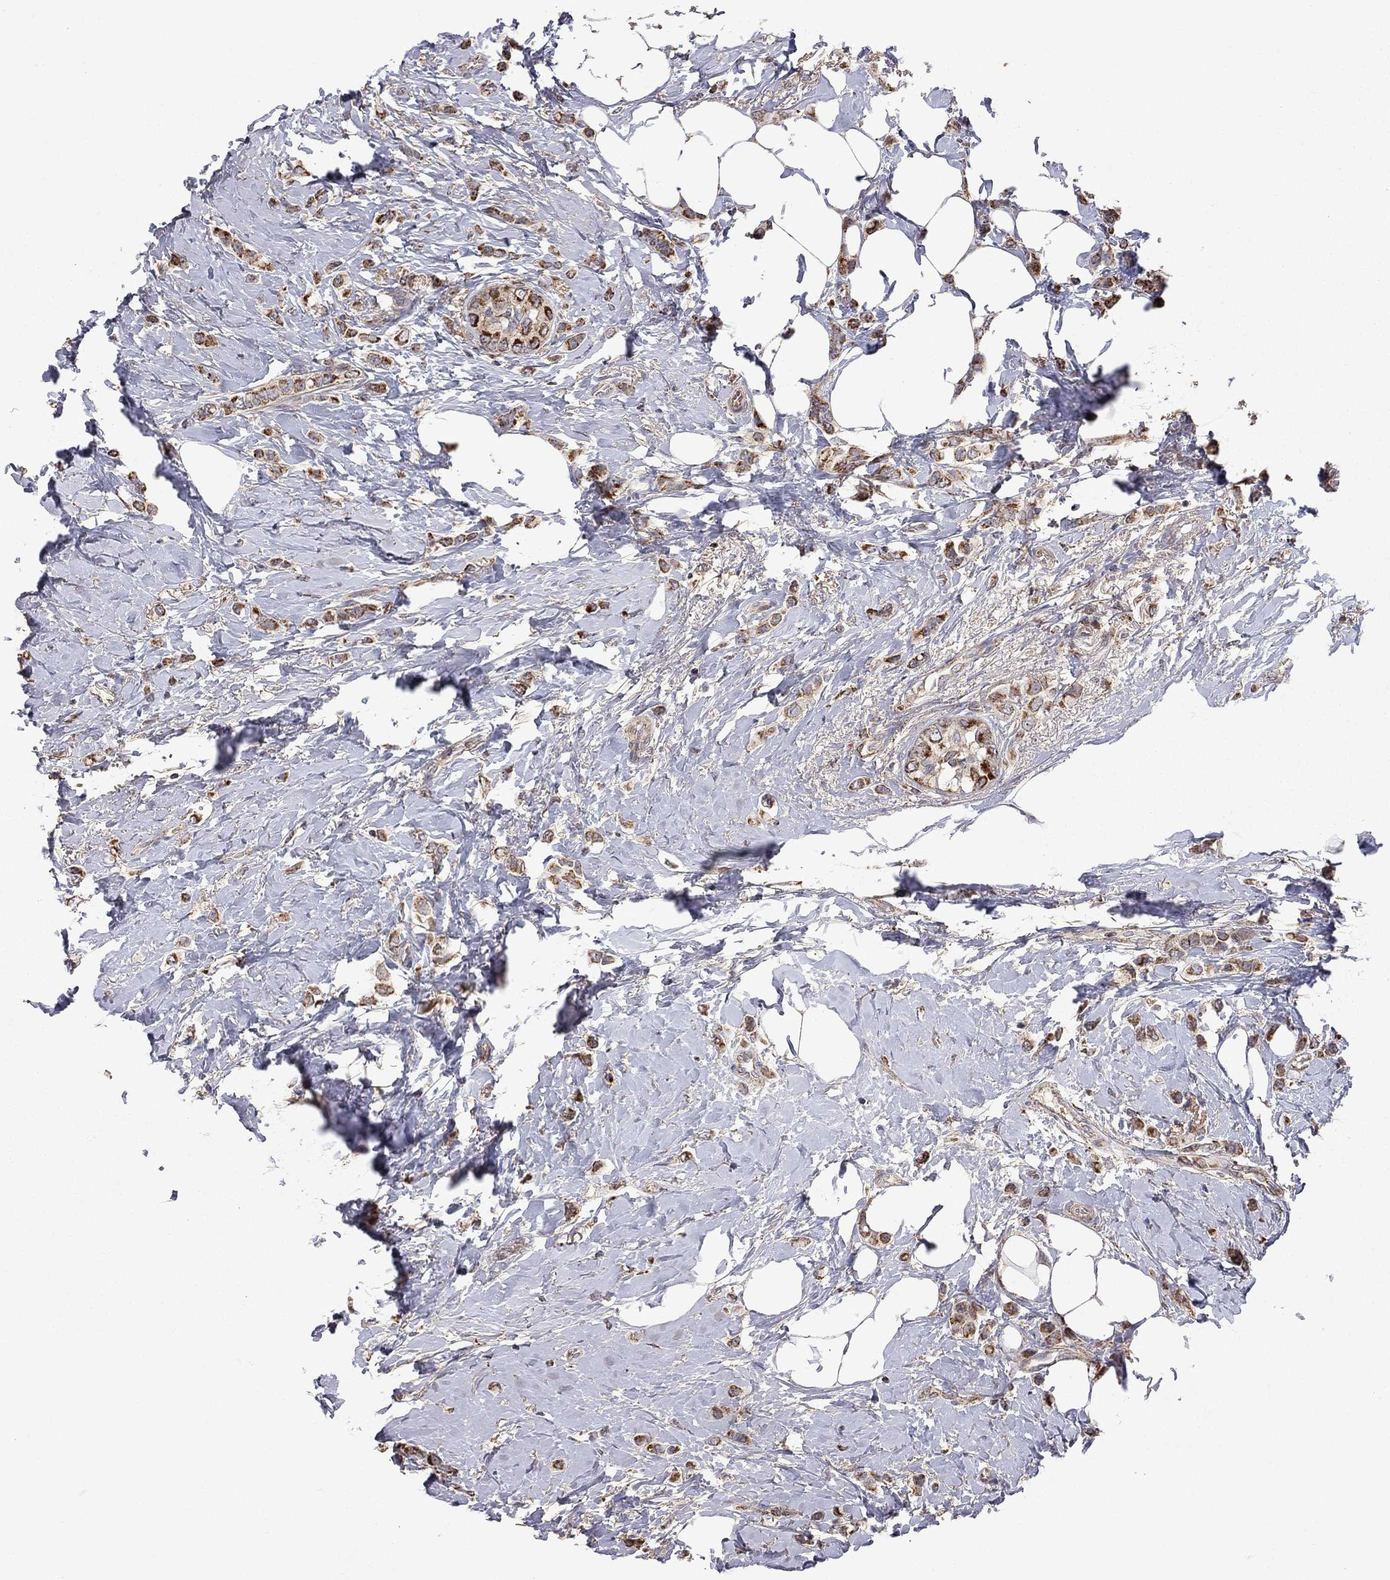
{"staining": {"intensity": "strong", "quantity": ">75%", "location": "cytoplasmic/membranous"}, "tissue": "breast cancer", "cell_type": "Tumor cells", "image_type": "cancer", "snomed": [{"axis": "morphology", "description": "Lobular carcinoma"}, {"axis": "topography", "description": "Breast"}], "caption": "Tumor cells show high levels of strong cytoplasmic/membranous staining in about >75% of cells in breast lobular carcinoma.", "gene": "IDS", "patient": {"sex": "female", "age": 66}}